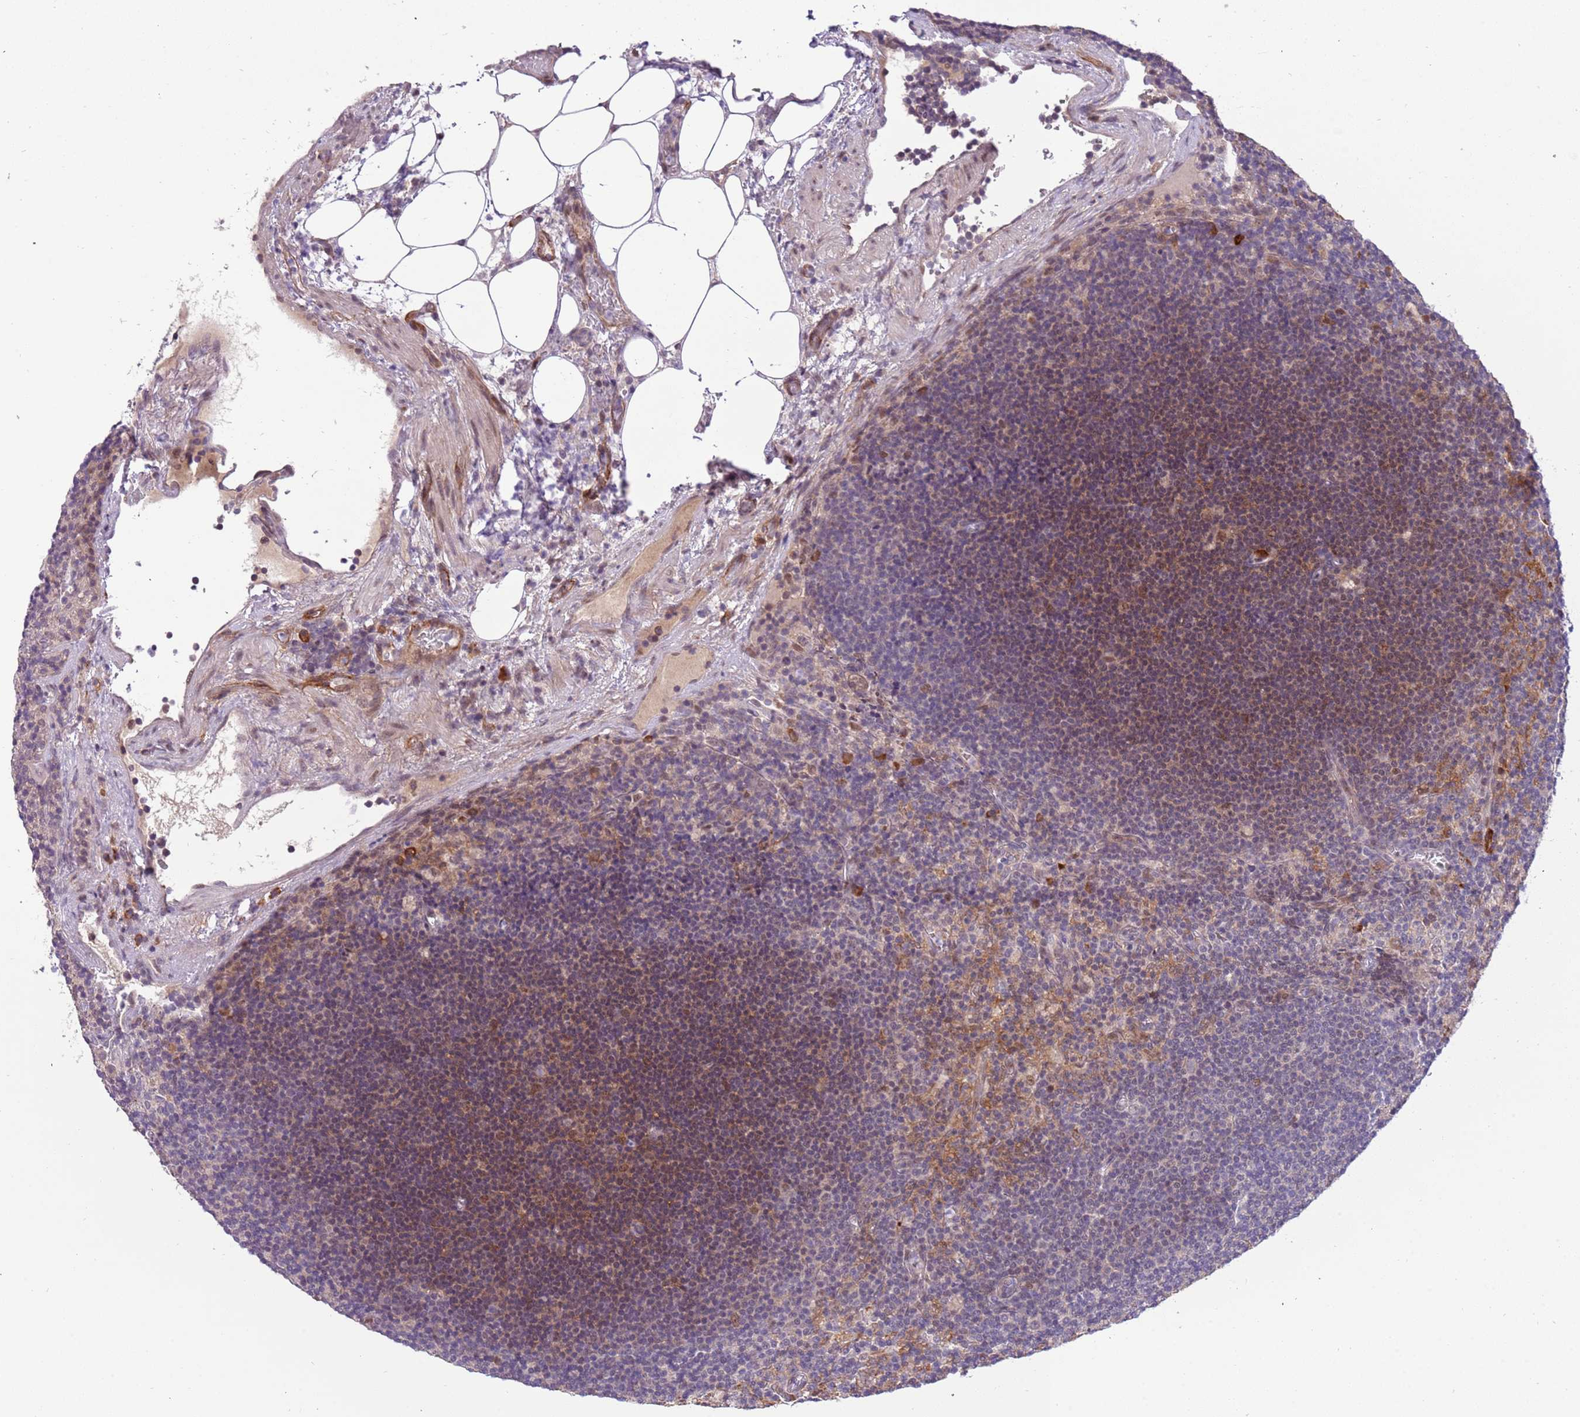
{"staining": {"intensity": "moderate", "quantity": "<25%", "location": "cytoplasmic/membranous"}, "tissue": "lymph node", "cell_type": "Germinal center cells", "image_type": "normal", "snomed": [{"axis": "morphology", "description": "Normal tissue, NOS"}, {"axis": "topography", "description": "Lymph node"}], "caption": "Immunohistochemical staining of unremarkable human lymph node shows low levels of moderate cytoplasmic/membranous positivity in about <25% of germinal center cells.", "gene": "MAGEF1", "patient": {"sex": "male", "age": 69}}